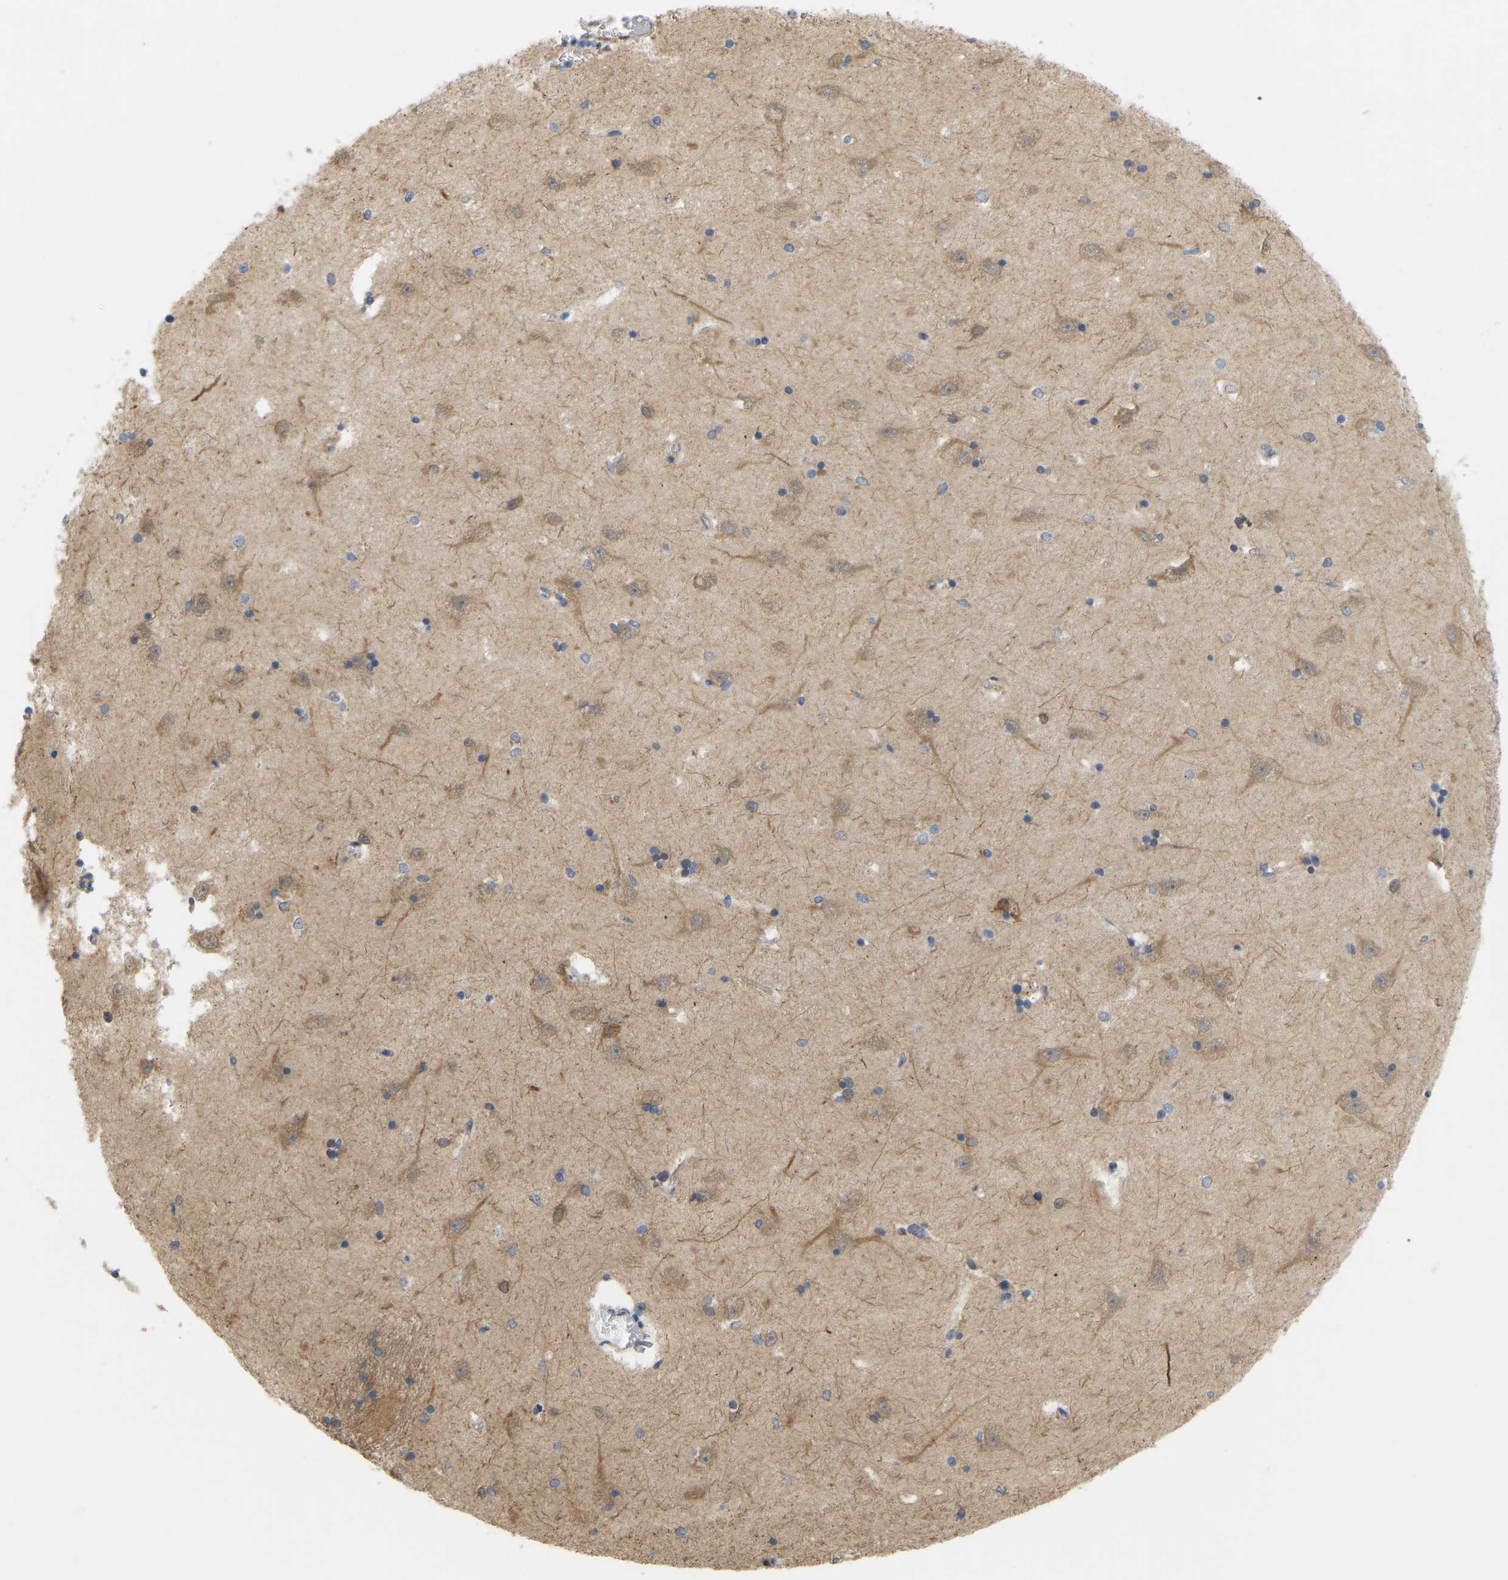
{"staining": {"intensity": "moderate", "quantity": "25%-75%", "location": "nuclear"}, "tissue": "hippocampus", "cell_type": "Glial cells", "image_type": "normal", "snomed": [{"axis": "morphology", "description": "Normal tissue, NOS"}, {"axis": "topography", "description": "Hippocampus"}], "caption": "Unremarkable hippocampus displays moderate nuclear expression in approximately 25%-75% of glial cells.", "gene": "BEND3", "patient": {"sex": "male", "age": 45}}